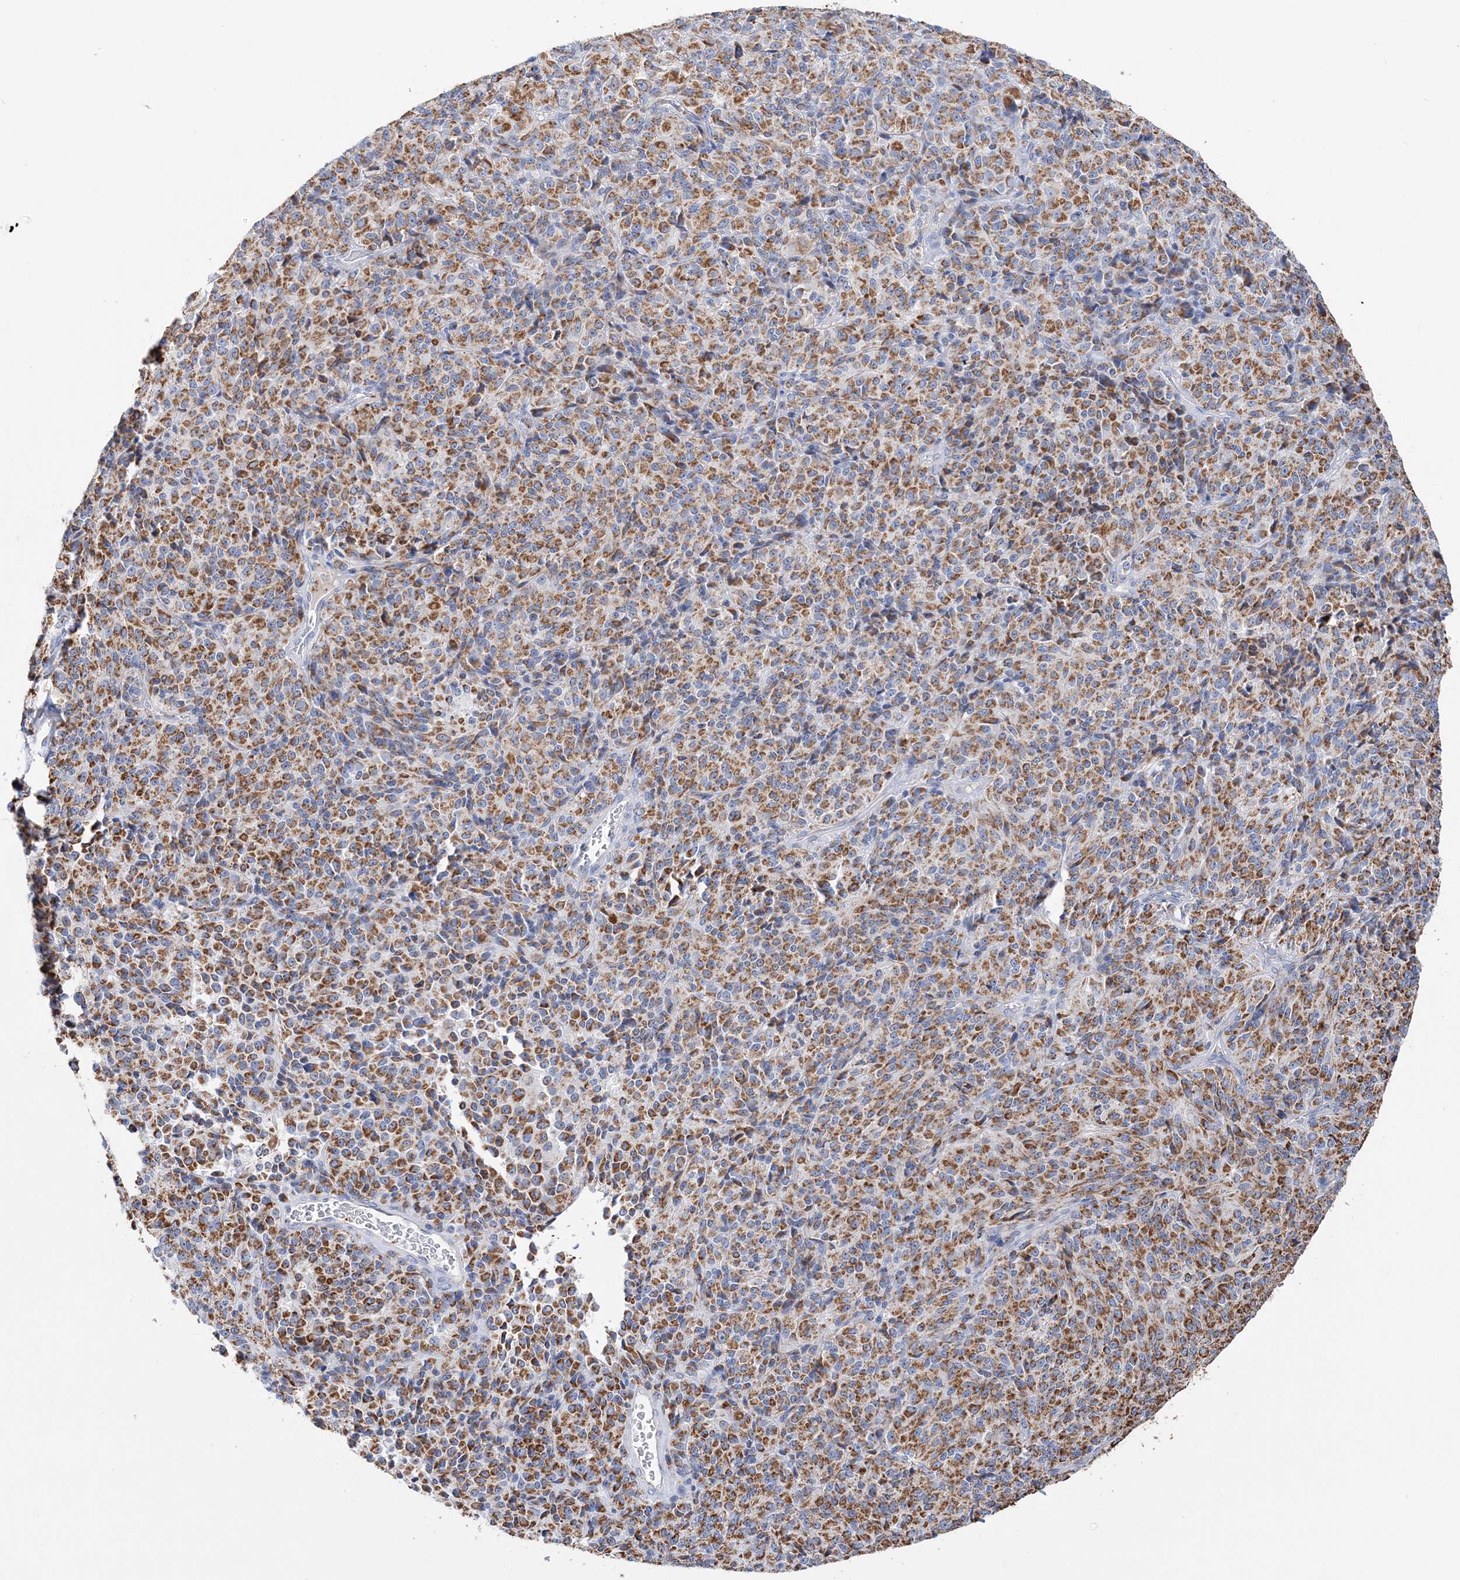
{"staining": {"intensity": "moderate", "quantity": ">75%", "location": "cytoplasmic/membranous"}, "tissue": "melanoma", "cell_type": "Tumor cells", "image_type": "cancer", "snomed": [{"axis": "morphology", "description": "Malignant melanoma, Metastatic site"}, {"axis": "topography", "description": "Brain"}], "caption": "Malignant melanoma (metastatic site) stained for a protein displays moderate cytoplasmic/membranous positivity in tumor cells.", "gene": "TTC32", "patient": {"sex": "female", "age": 56}}